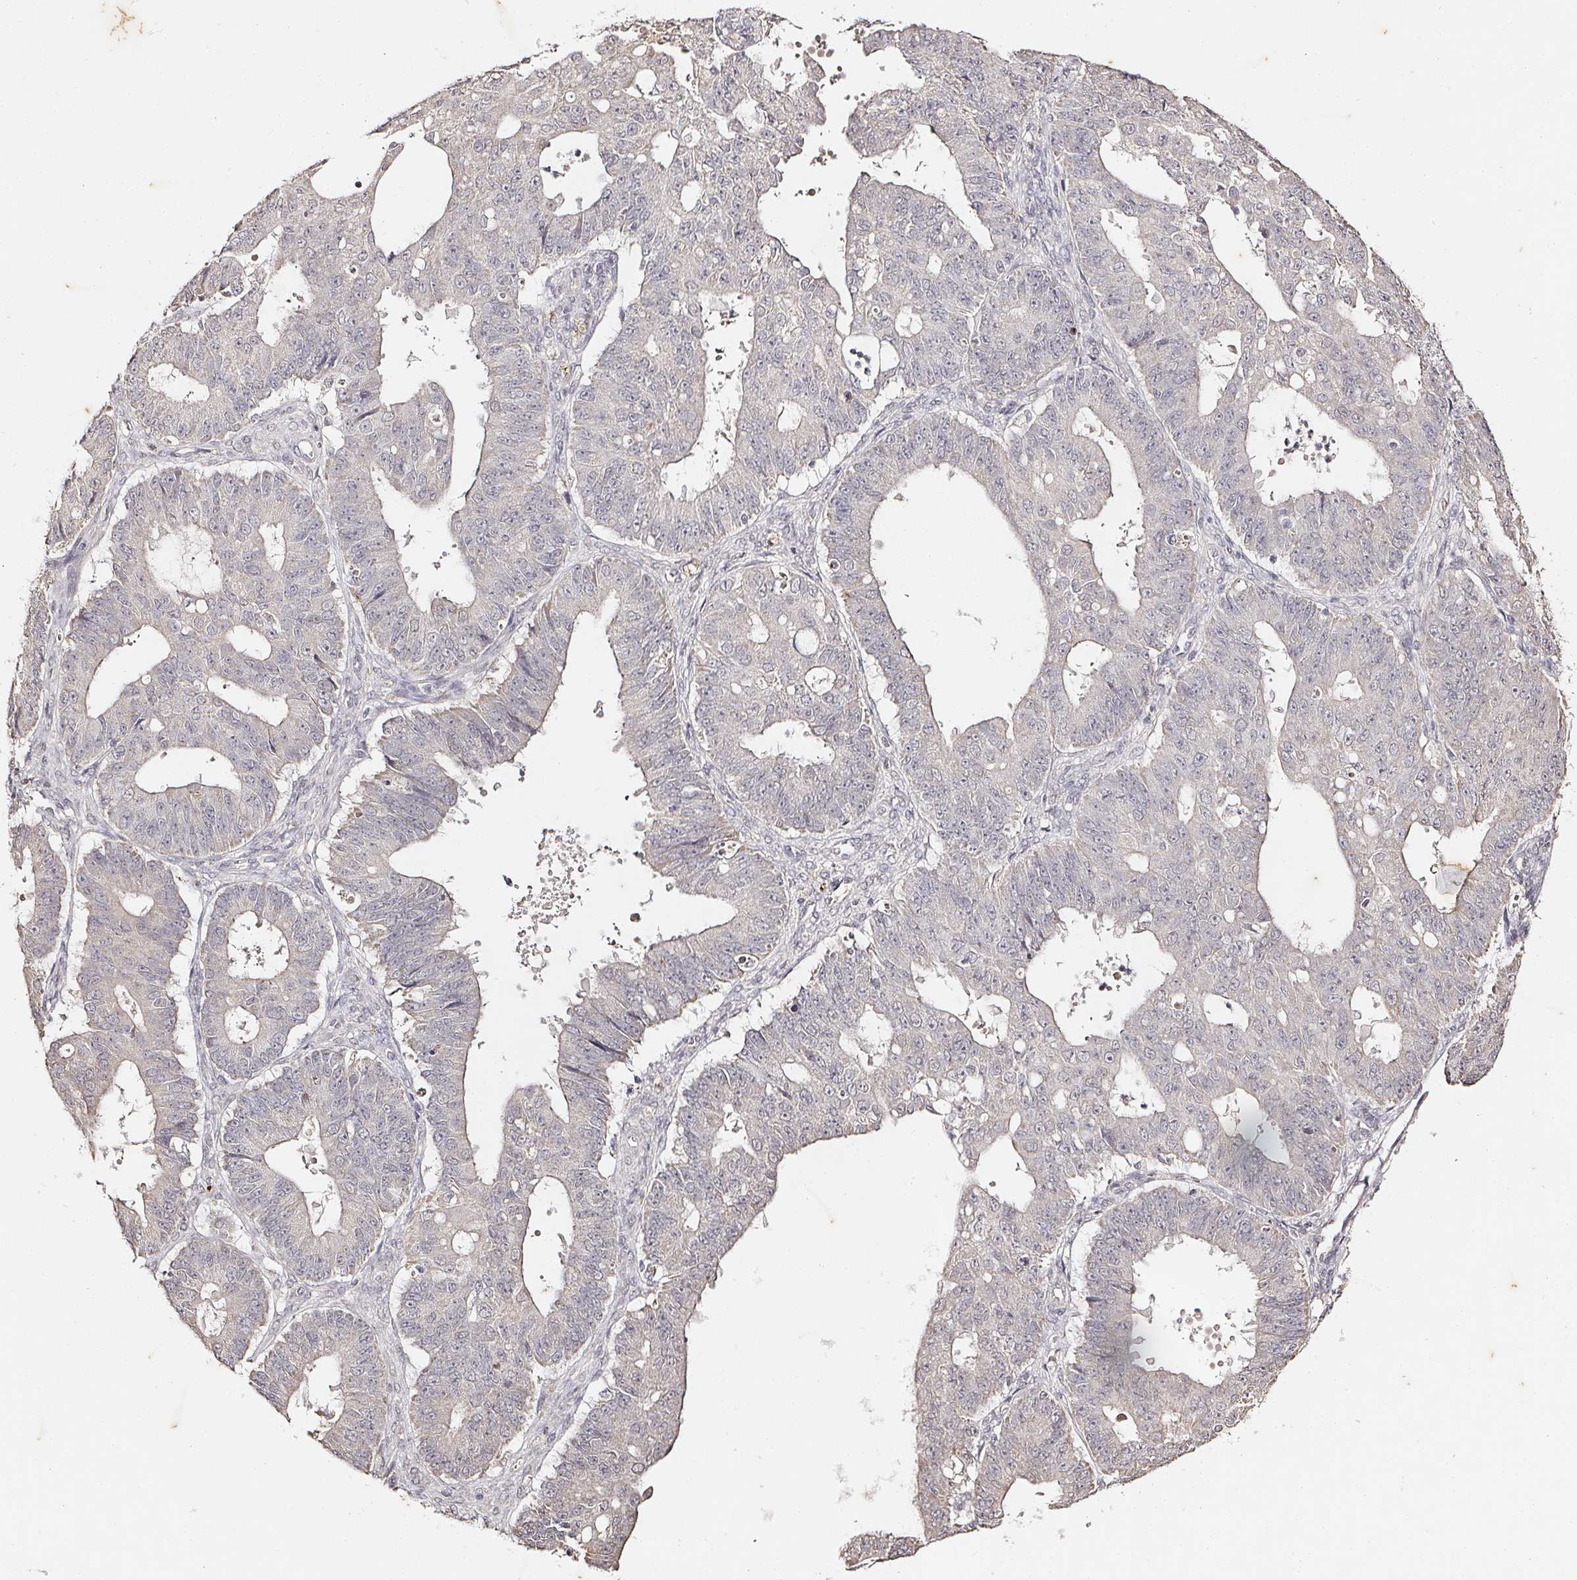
{"staining": {"intensity": "negative", "quantity": "none", "location": "none"}, "tissue": "ovarian cancer", "cell_type": "Tumor cells", "image_type": "cancer", "snomed": [{"axis": "morphology", "description": "Carcinoma, endometroid"}, {"axis": "topography", "description": "Appendix"}, {"axis": "topography", "description": "Ovary"}], "caption": "This is a histopathology image of immunohistochemistry staining of ovarian endometroid carcinoma, which shows no positivity in tumor cells.", "gene": "CAPN5", "patient": {"sex": "female", "age": 42}}